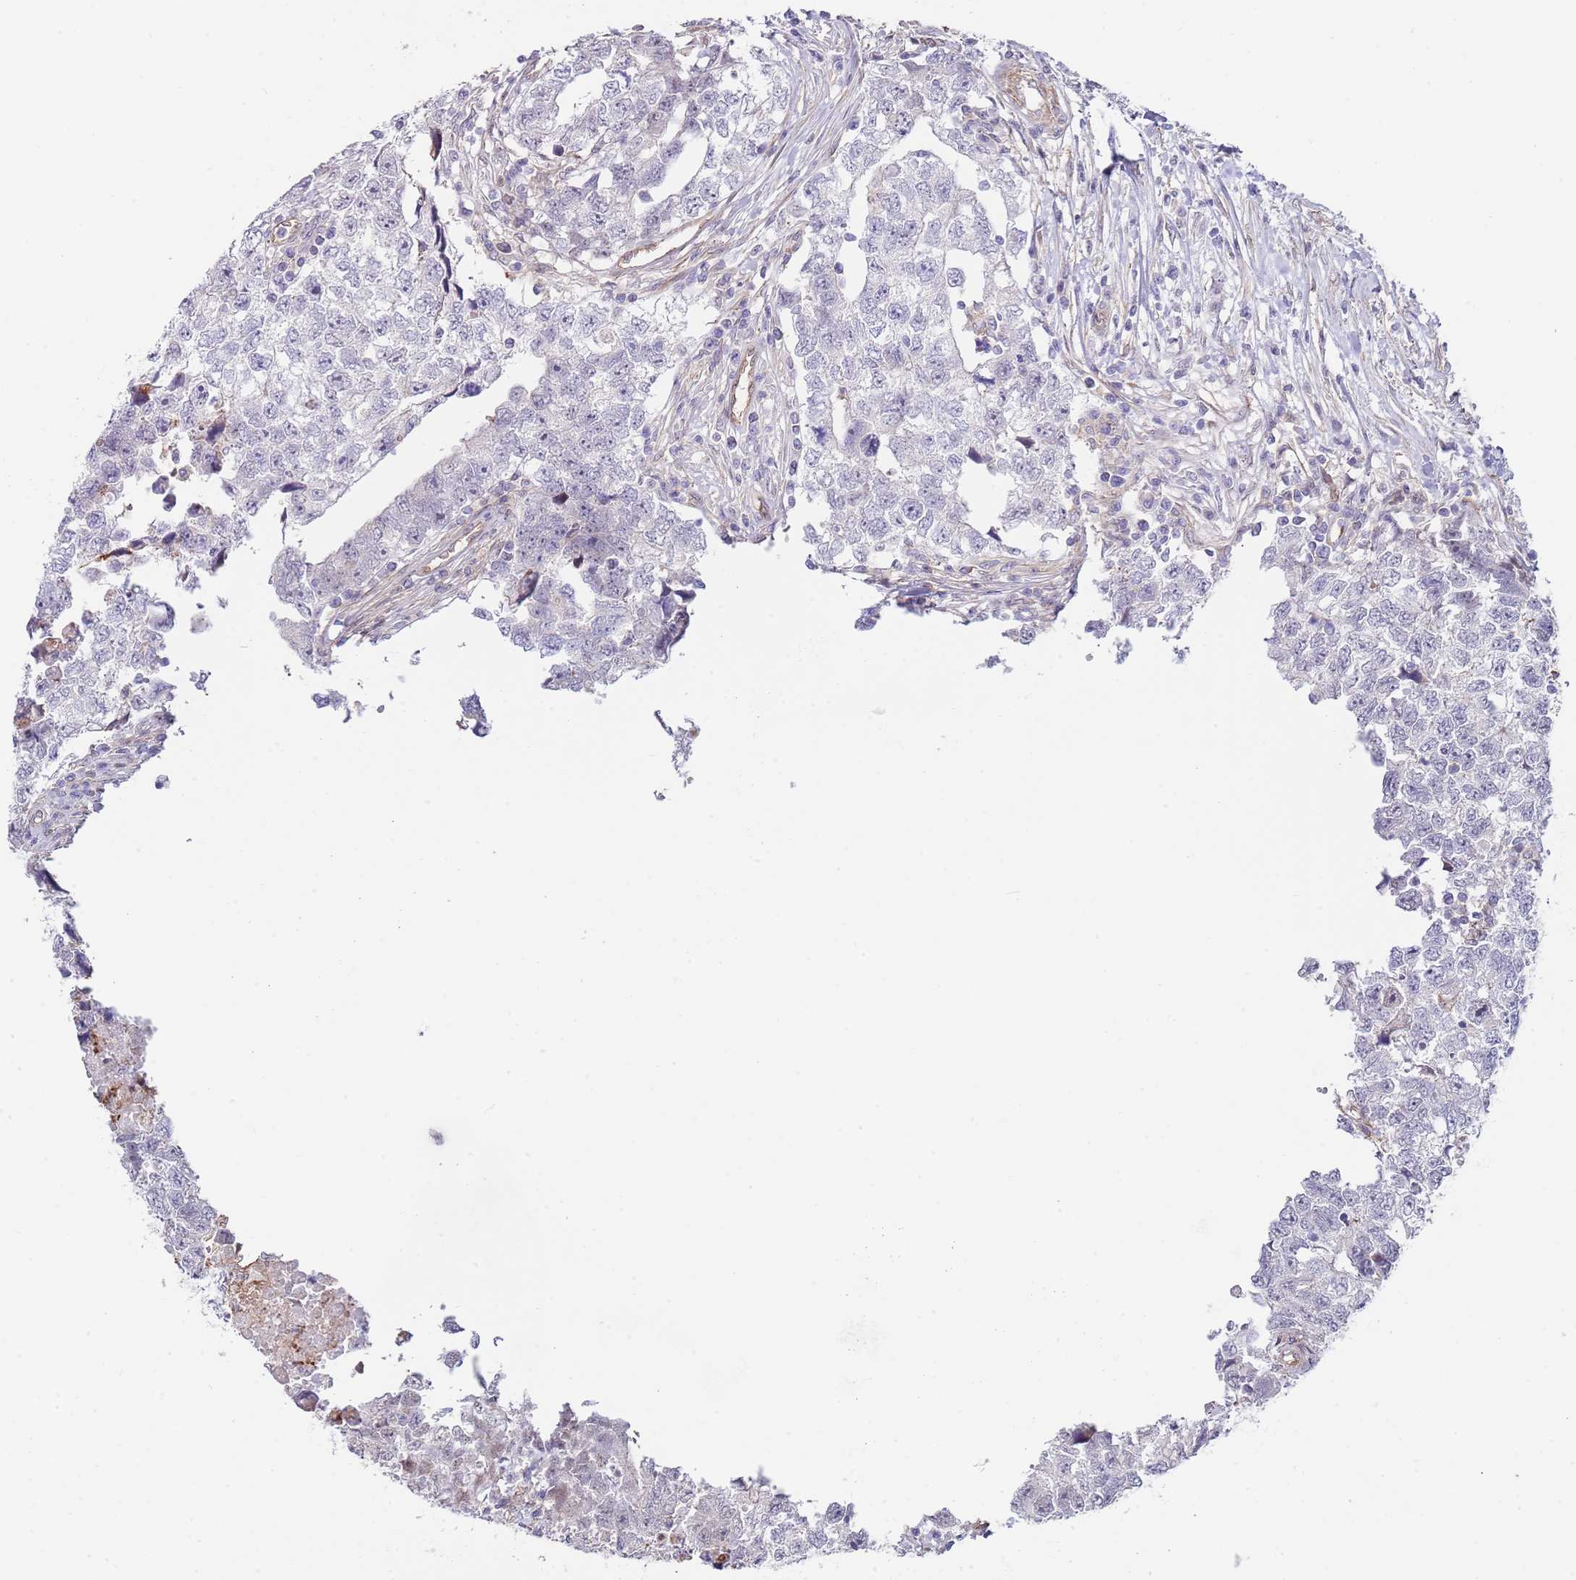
{"staining": {"intensity": "negative", "quantity": "none", "location": "none"}, "tissue": "testis cancer", "cell_type": "Tumor cells", "image_type": "cancer", "snomed": [{"axis": "morphology", "description": "Carcinoma, Embryonal, NOS"}, {"axis": "topography", "description": "Testis"}], "caption": "Immunohistochemistry of testis cancer (embryonal carcinoma) demonstrates no expression in tumor cells.", "gene": "BPNT1", "patient": {"sex": "male", "age": 22}}